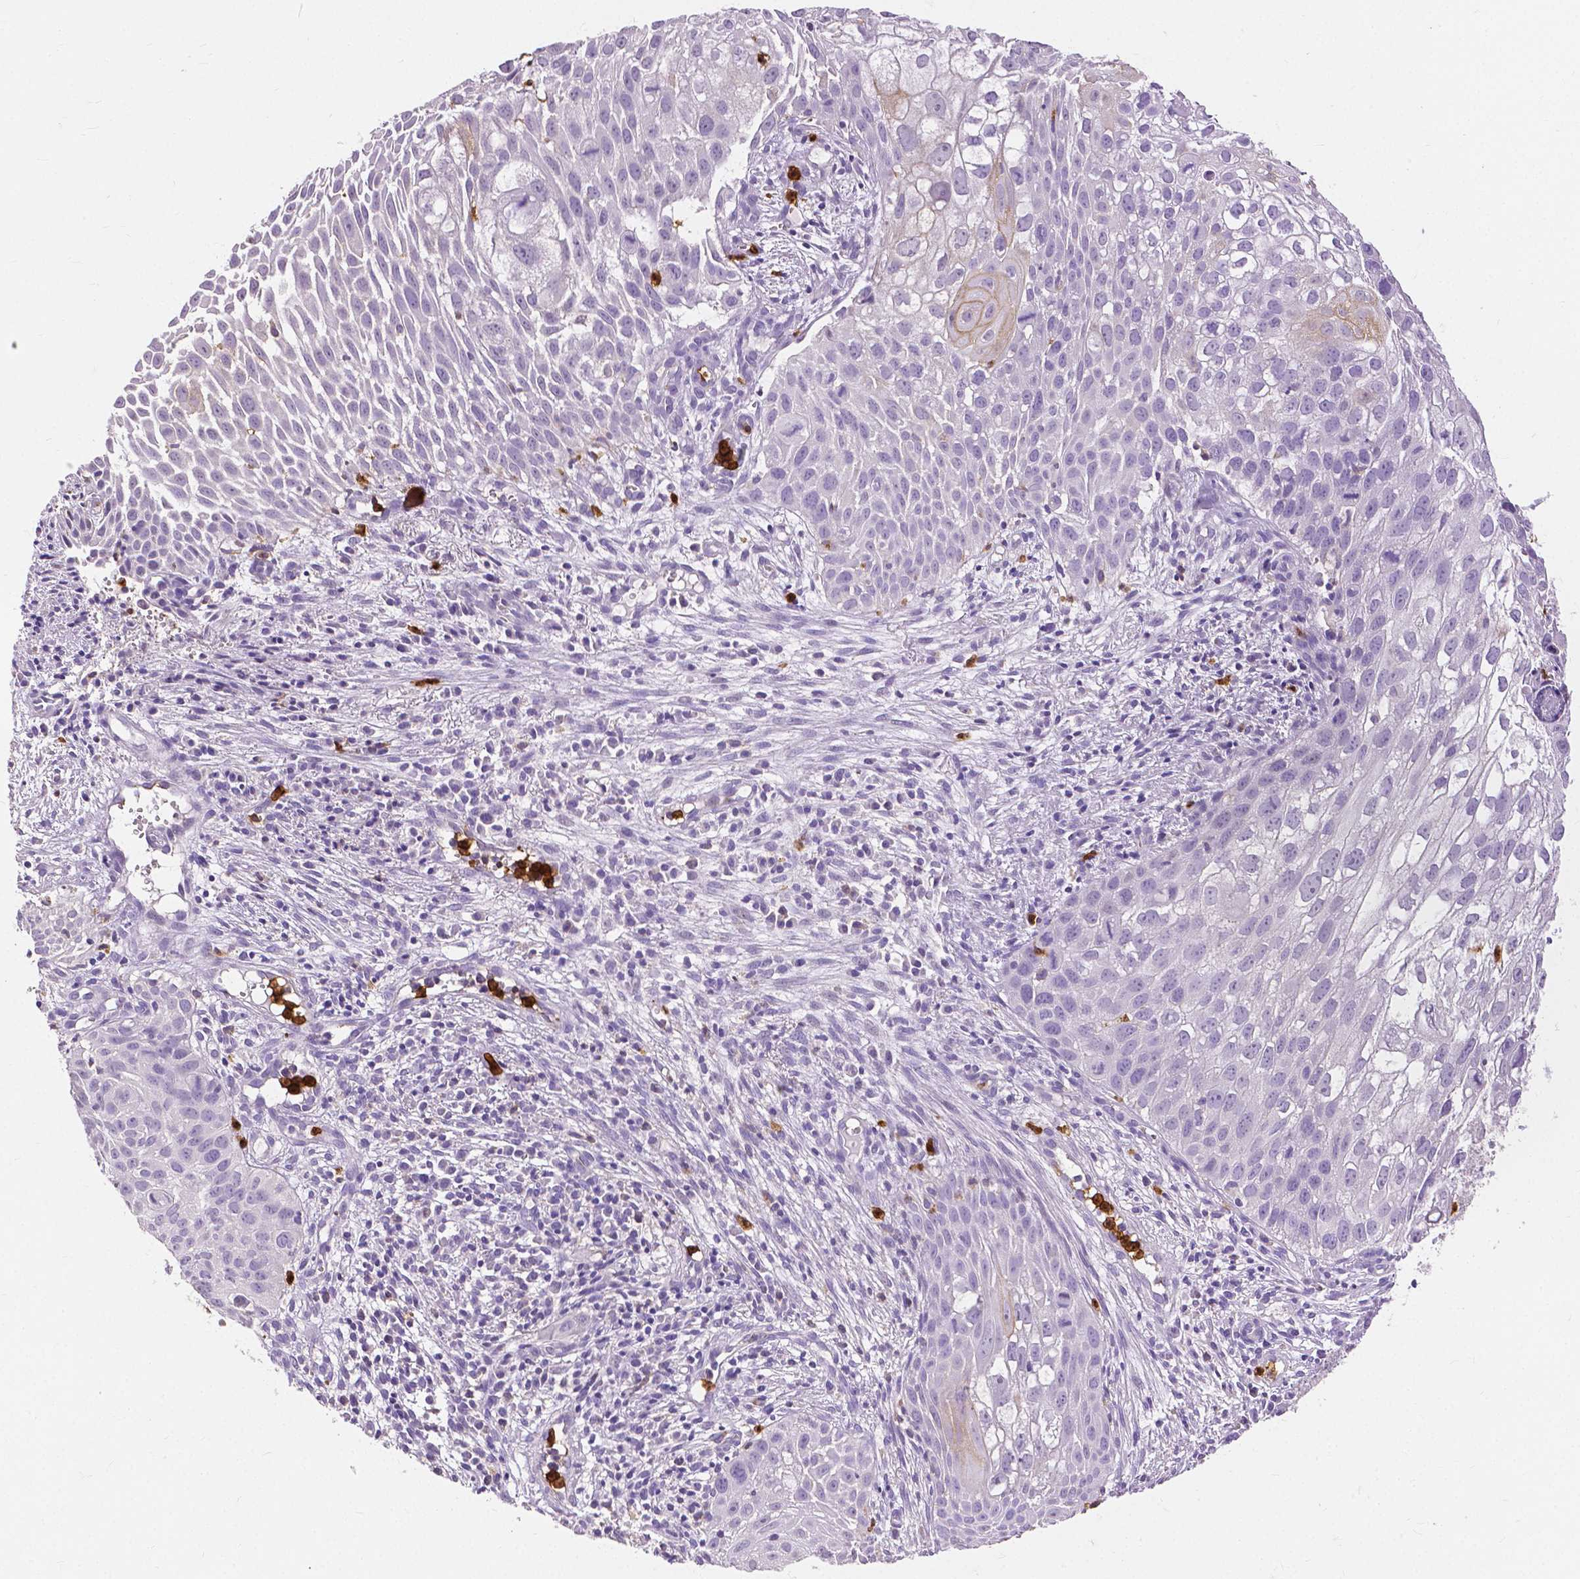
{"staining": {"intensity": "negative", "quantity": "none", "location": "none"}, "tissue": "cervical cancer", "cell_type": "Tumor cells", "image_type": "cancer", "snomed": [{"axis": "morphology", "description": "Squamous cell carcinoma, NOS"}, {"axis": "topography", "description": "Cervix"}], "caption": "Tumor cells show no significant staining in cervical squamous cell carcinoma.", "gene": "CXCR2", "patient": {"sex": "female", "age": 53}}